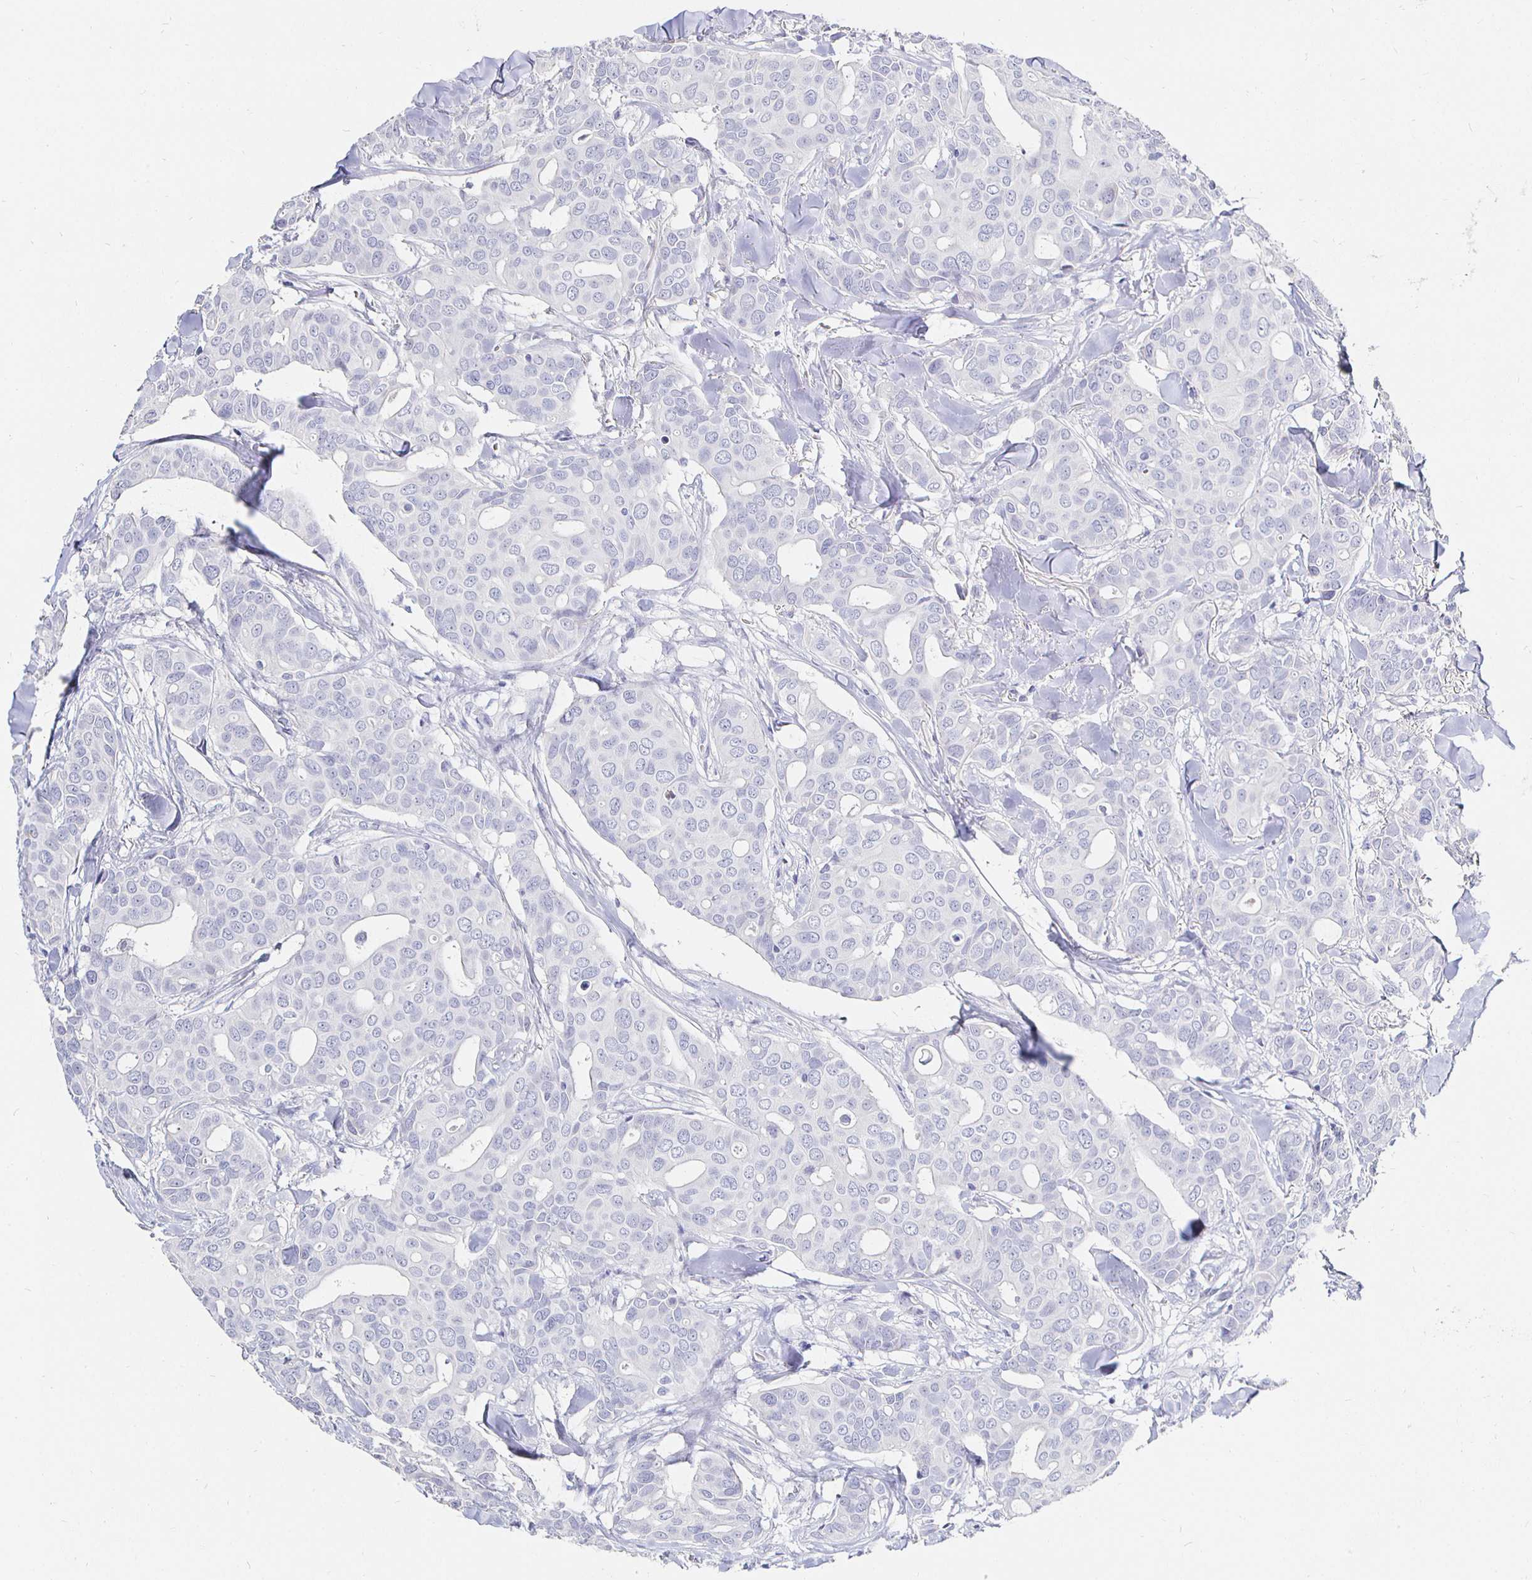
{"staining": {"intensity": "negative", "quantity": "none", "location": "none"}, "tissue": "breast cancer", "cell_type": "Tumor cells", "image_type": "cancer", "snomed": [{"axis": "morphology", "description": "Duct carcinoma"}, {"axis": "topography", "description": "Breast"}], "caption": "A photomicrograph of breast invasive ductal carcinoma stained for a protein reveals no brown staining in tumor cells.", "gene": "CR2", "patient": {"sex": "female", "age": 54}}